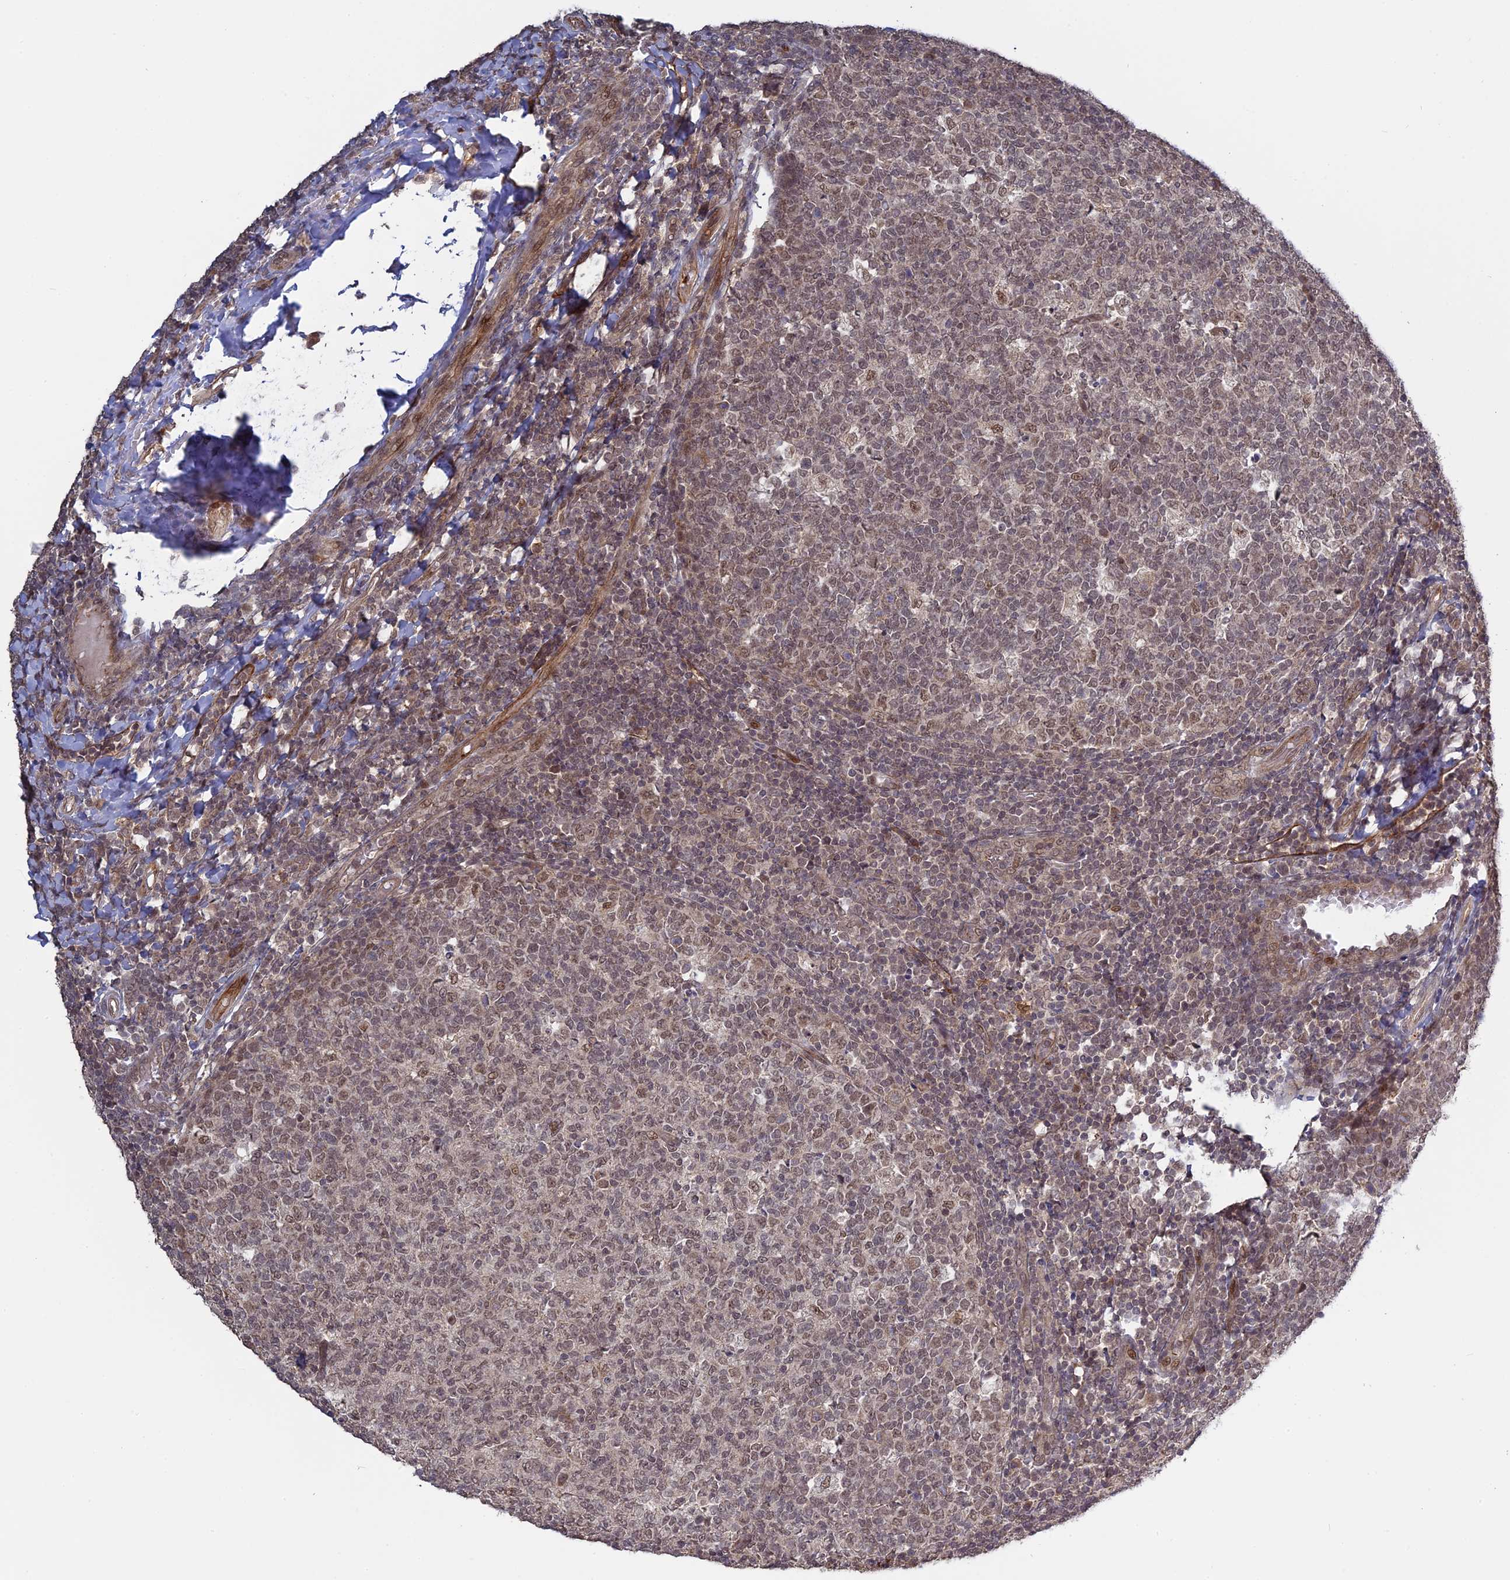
{"staining": {"intensity": "weak", "quantity": ">75%", "location": "nuclear"}, "tissue": "tonsil", "cell_type": "Germinal center cells", "image_type": "normal", "snomed": [{"axis": "morphology", "description": "Normal tissue, NOS"}, {"axis": "topography", "description": "Tonsil"}], "caption": "Immunohistochemical staining of unremarkable human tonsil reveals low levels of weak nuclear positivity in approximately >75% of germinal center cells. The protein is shown in brown color, while the nuclei are stained blue.", "gene": "PKIG", "patient": {"sex": "female", "age": 19}}